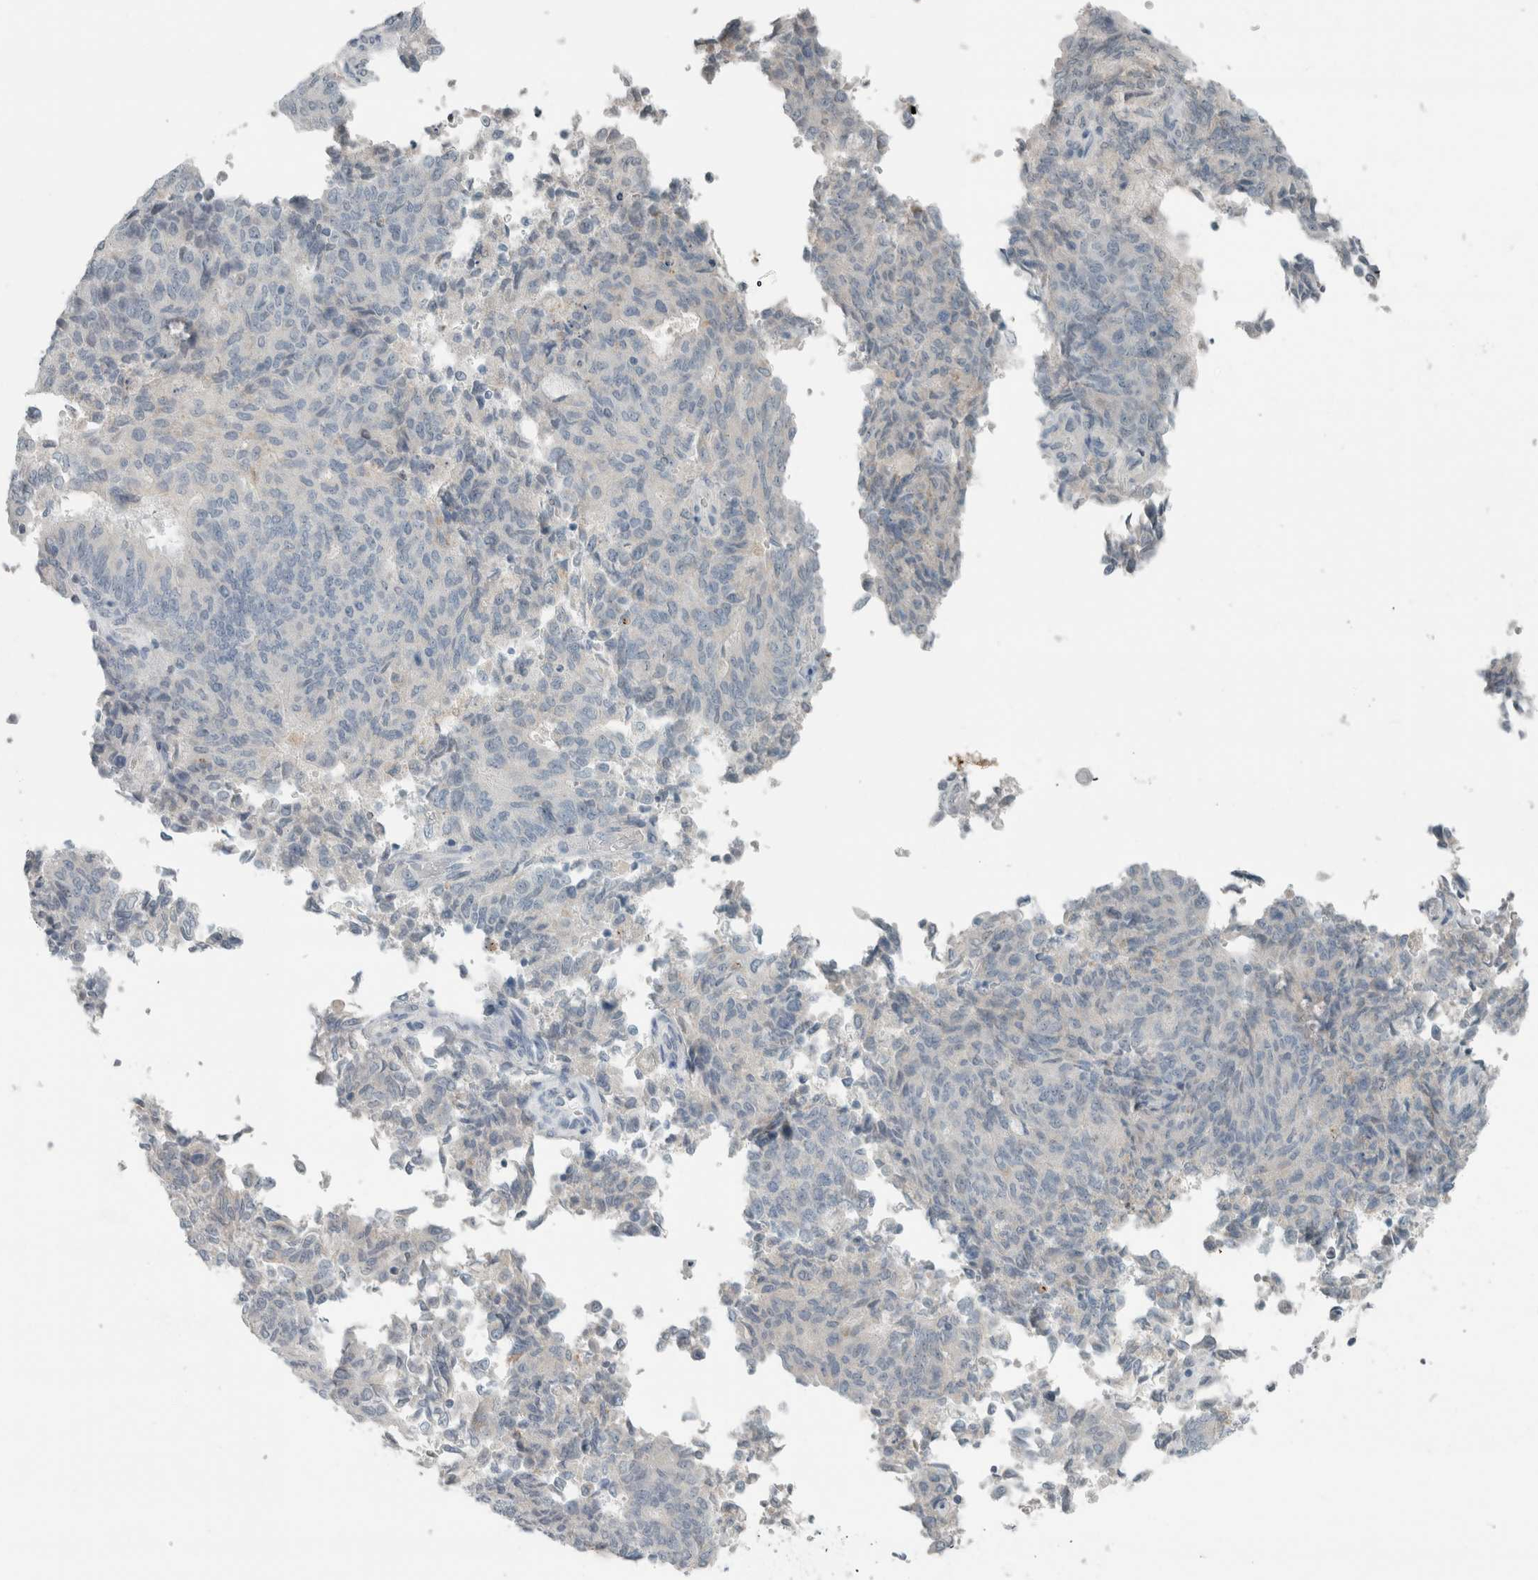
{"staining": {"intensity": "negative", "quantity": "none", "location": "none"}, "tissue": "endometrial cancer", "cell_type": "Tumor cells", "image_type": "cancer", "snomed": [{"axis": "morphology", "description": "Adenocarcinoma, NOS"}, {"axis": "topography", "description": "Endometrium"}], "caption": "The immunohistochemistry (IHC) image has no significant staining in tumor cells of adenocarcinoma (endometrial) tissue.", "gene": "TRIT1", "patient": {"sex": "female", "age": 80}}